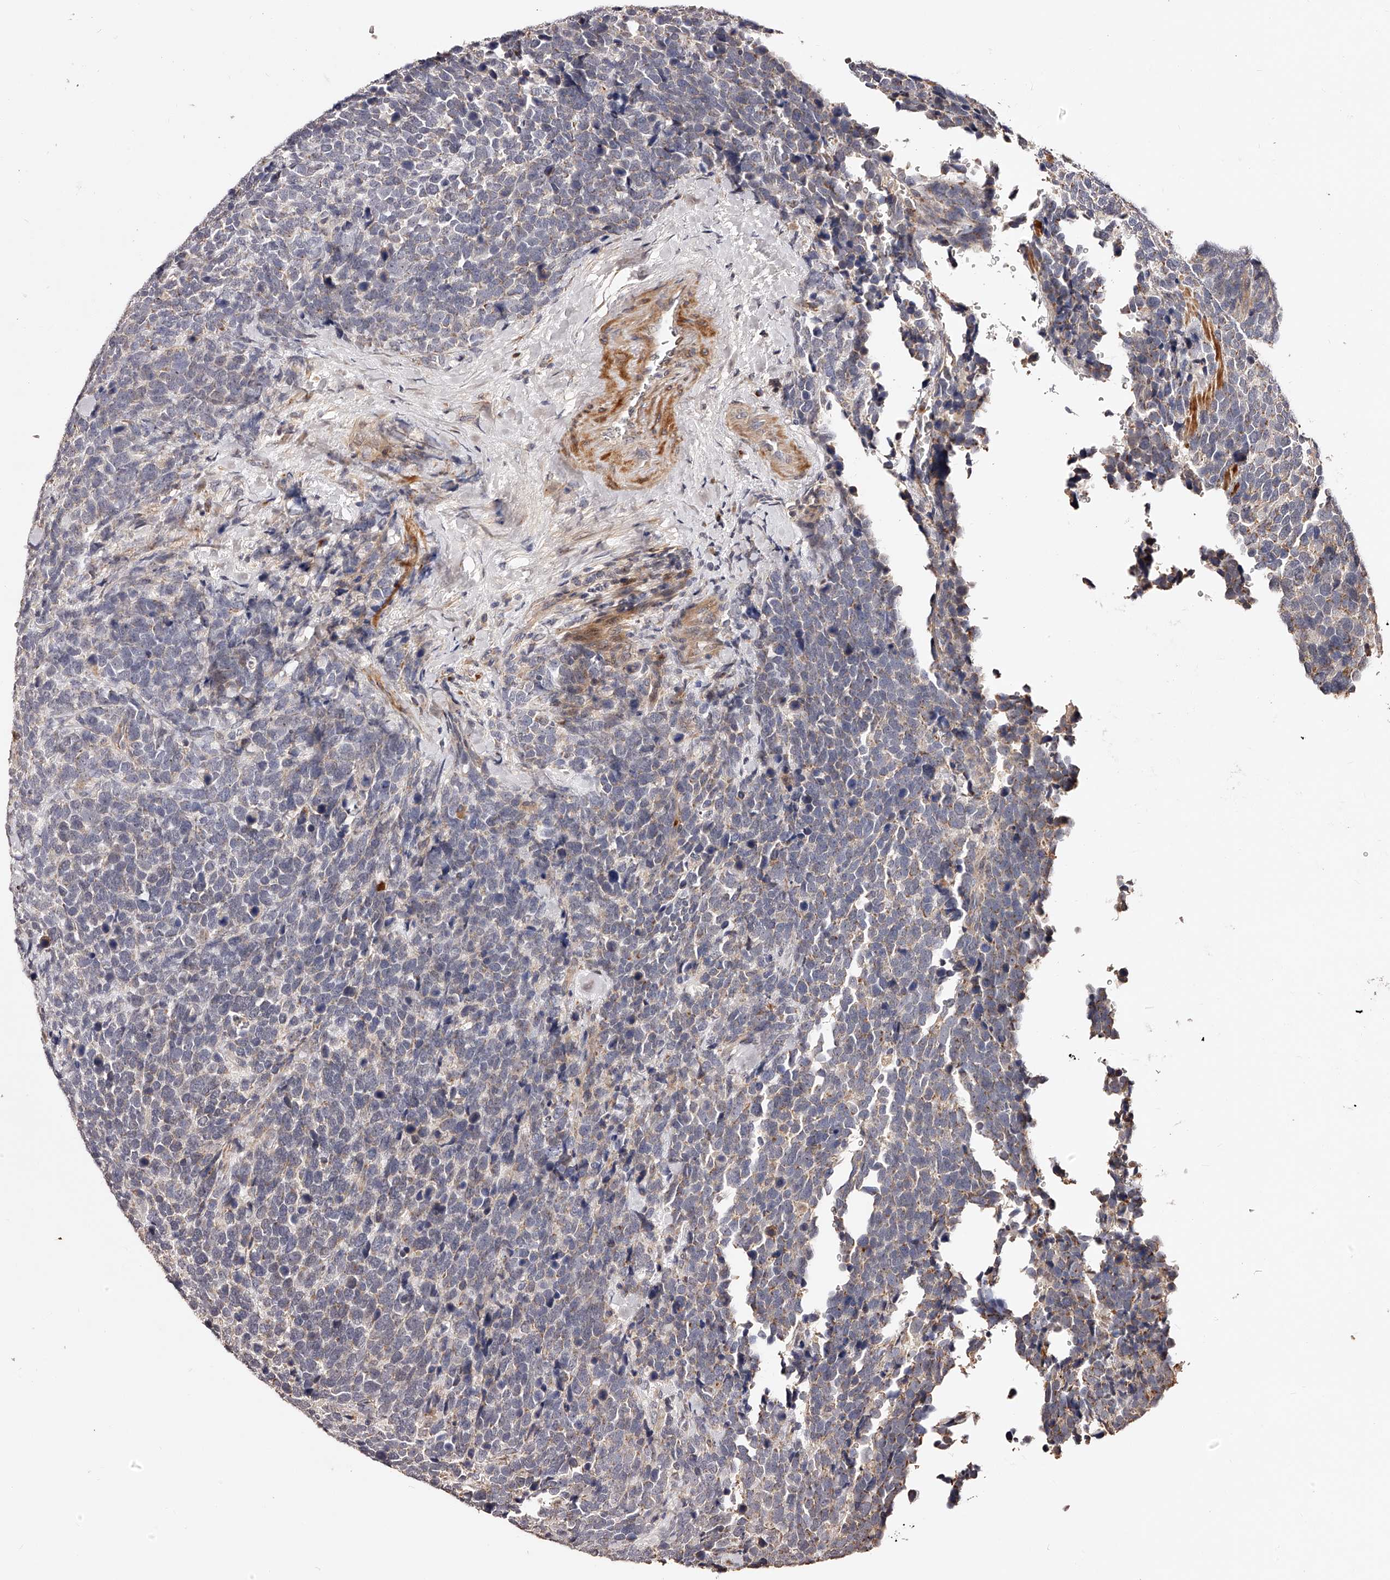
{"staining": {"intensity": "weak", "quantity": "<25%", "location": "cytoplasmic/membranous"}, "tissue": "urothelial cancer", "cell_type": "Tumor cells", "image_type": "cancer", "snomed": [{"axis": "morphology", "description": "Urothelial carcinoma, High grade"}, {"axis": "topography", "description": "Urinary bladder"}], "caption": "This is an immunohistochemistry photomicrograph of human urothelial carcinoma (high-grade). There is no positivity in tumor cells.", "gene": "ZNF502", "patient": {"sex": "female", "age": 82}}